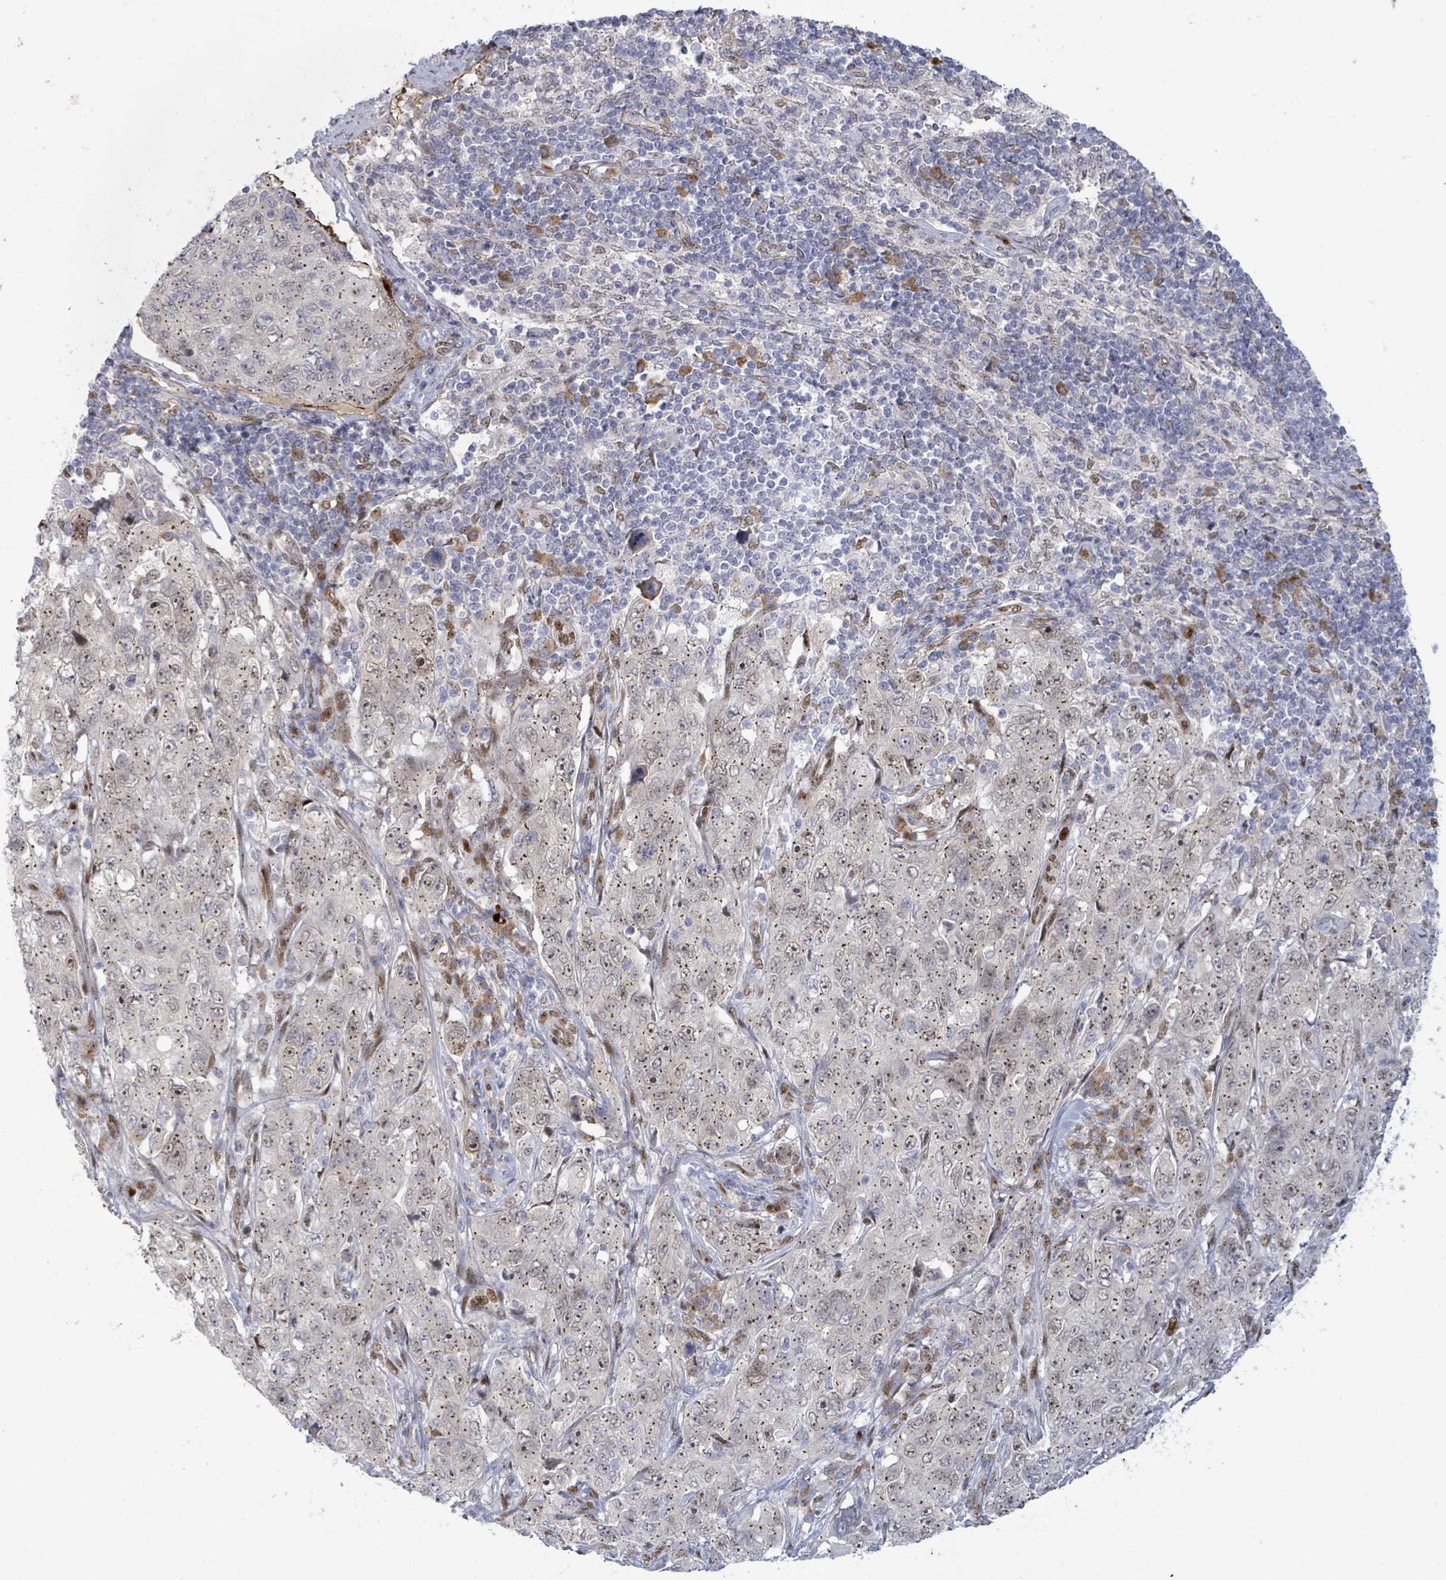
{"staining": {"intensity": "weak", "quantity": ">75%", "location": "cytoplasmic/membranous,nuclear"}, "tissue": "pancreatic cancer", "cell_type": "Tumor cells", "image_type": "cancer", "snomed": [{"axis": "morphology", "description": "Adenocarcinoma, NOS"}, {"axis": "topography", "description": "Pancreas"}], "caption": "IHC photomicrograph of neoplastic tissue: human pancreatic cancer stained using immunohistochemistry (IHC) reveals low levels of weak protein expression localized specifically in the cytoplasmic/membranous and nuclear of tumor cells, appearing as a cytoplasmic/membranous and nuclear brown color.", "gene": "TUSC1", "patient": {"sex": "male", "age": 68}}